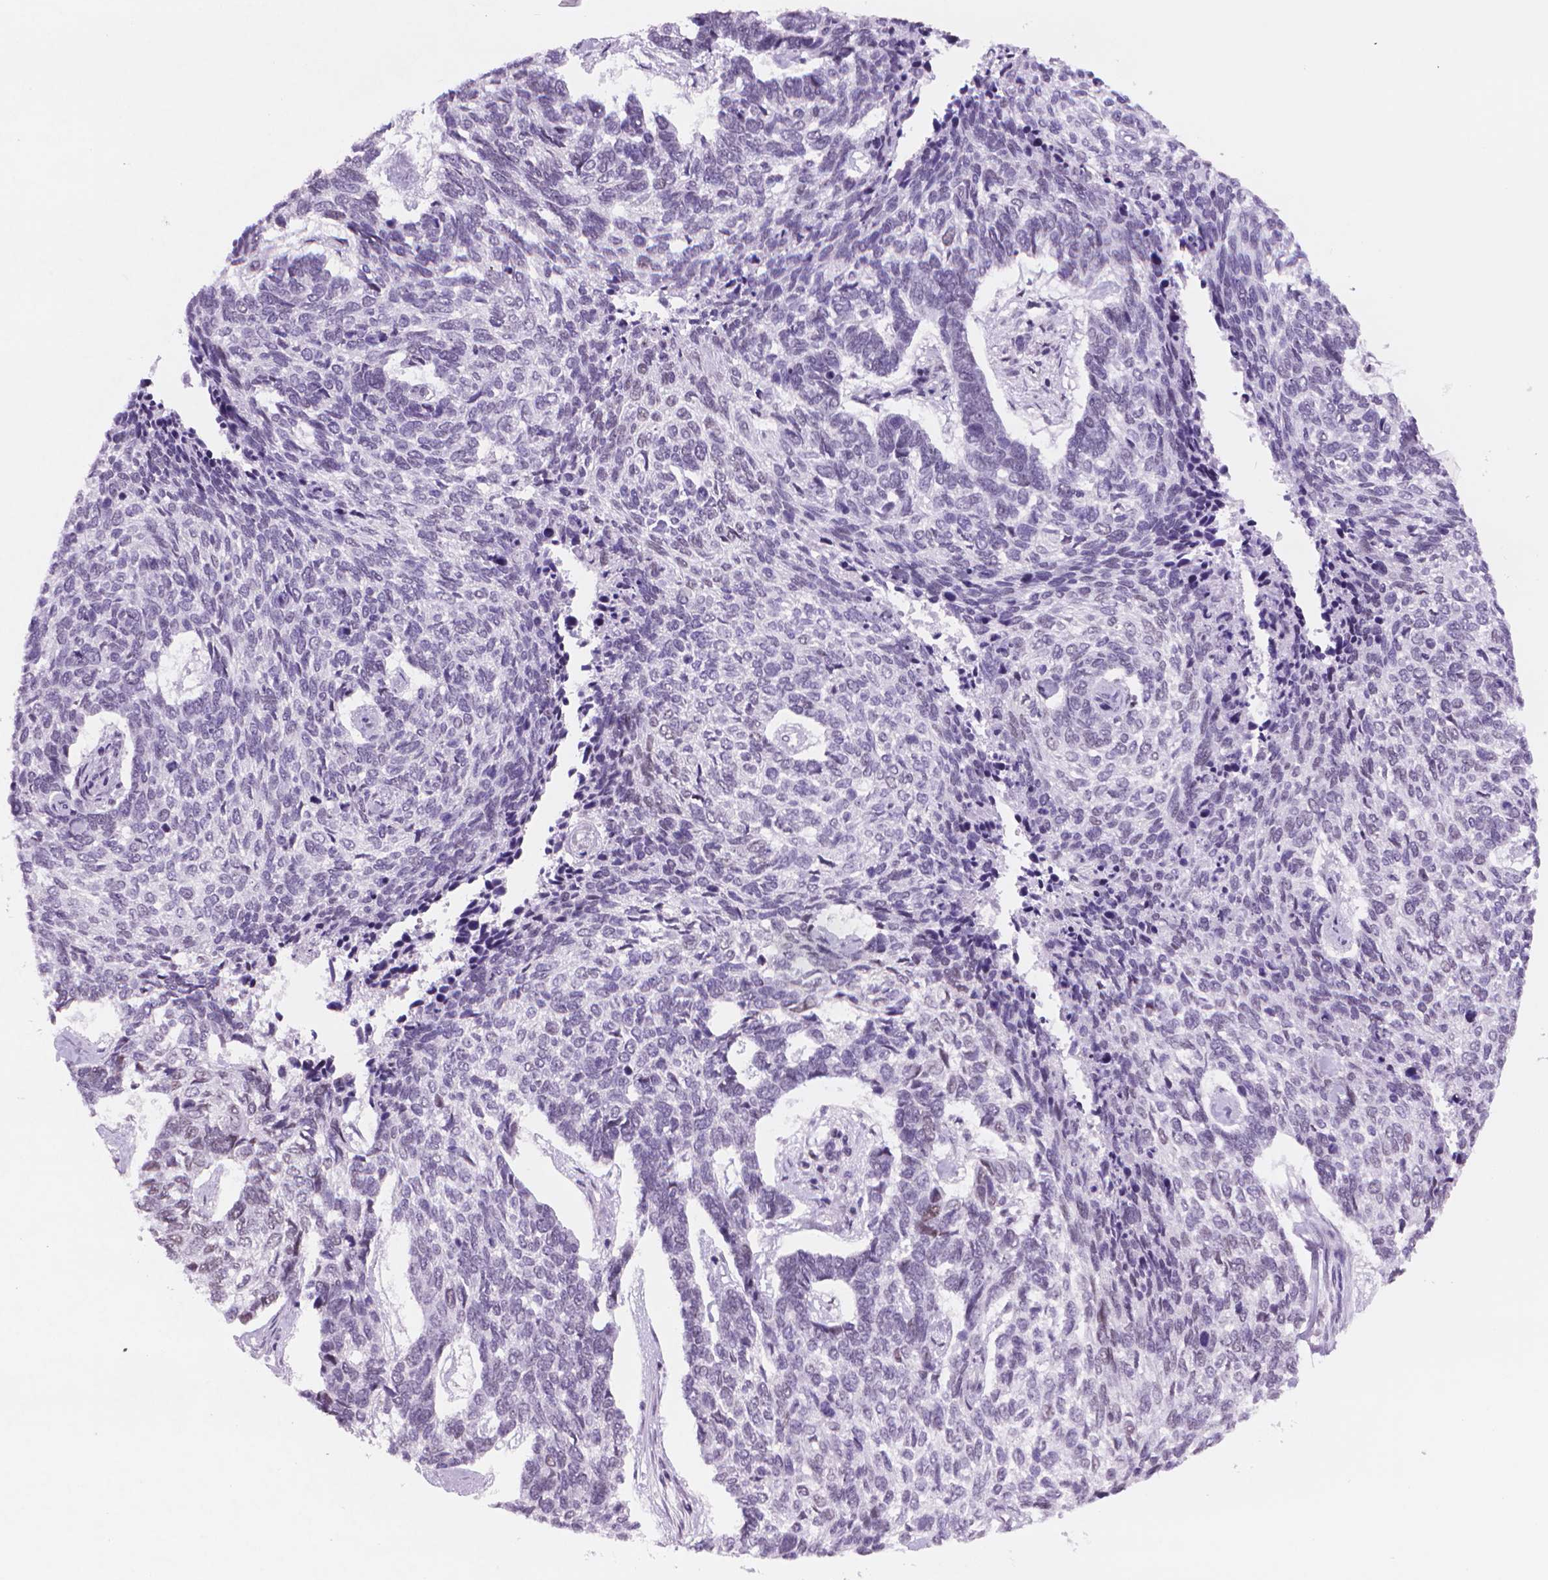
{"staining": {"intensity": "weak", "quantity": "<25%", "location": "nuclear"}, "tissue": "skin cancer", "cell_type": "Tumor cells", "image_type": "cancer", "snomed": [{"axis": "morphology", "description": "Basal cell carcinoma"}, {"axis": "topography", "description": "Skin"}], "caption": "Human skin cancer stained for a protein using immunohistochemistry (IHC) reveals no positivity in tumor cells.", "gene": "POLR3D", "patient": {"sex": "female", "age": 65}}